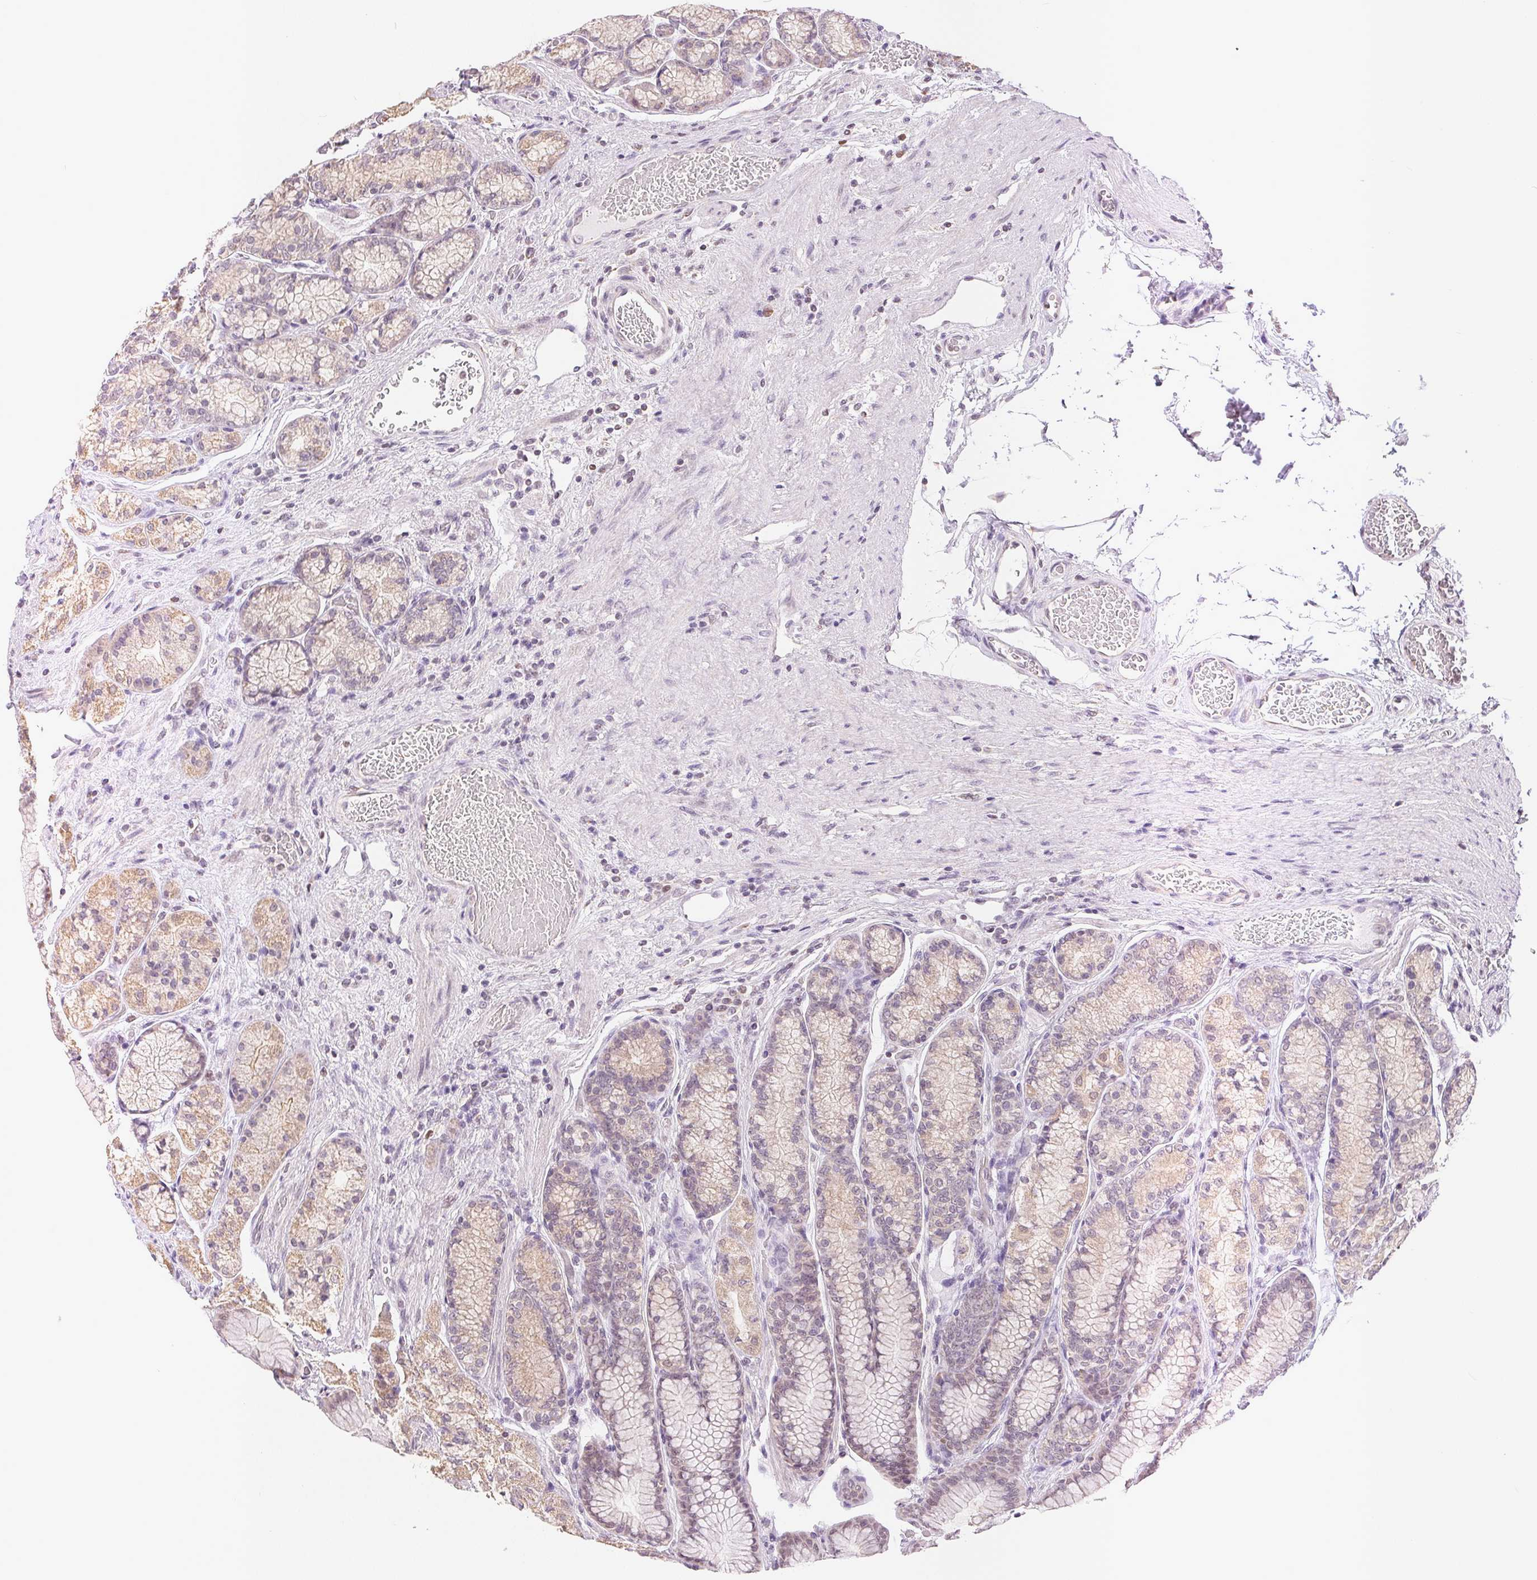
{"staining": {"intensity": "weak", "quantity": "25%-75%", "location": "cytoplasmic/membranous,nuclear"}, "tissue": "stomach", "cell_type": "Glandular cells", "image_type": "normal", "snomed": [{"axis": "morphology", "description": "Normal tissue, NOS"}, {"axis": "morphology", "description": "Adenocarcinoma, NOS"}, {"axis": "morphology", "description": "Adenocarcinoma, High grade"}, {"axis": "topography", "description": "Stomach, upper"}, {"axis": "topography", "description": "Stomach"}], "caption": "Weak cytoplasmic/membranous,nuclear expression is appreciated in about 25%-75% of glandular cells in unremarkable stomach.", "gene": "POU2F2", "patient": {"sex": "female", "age": 65}}